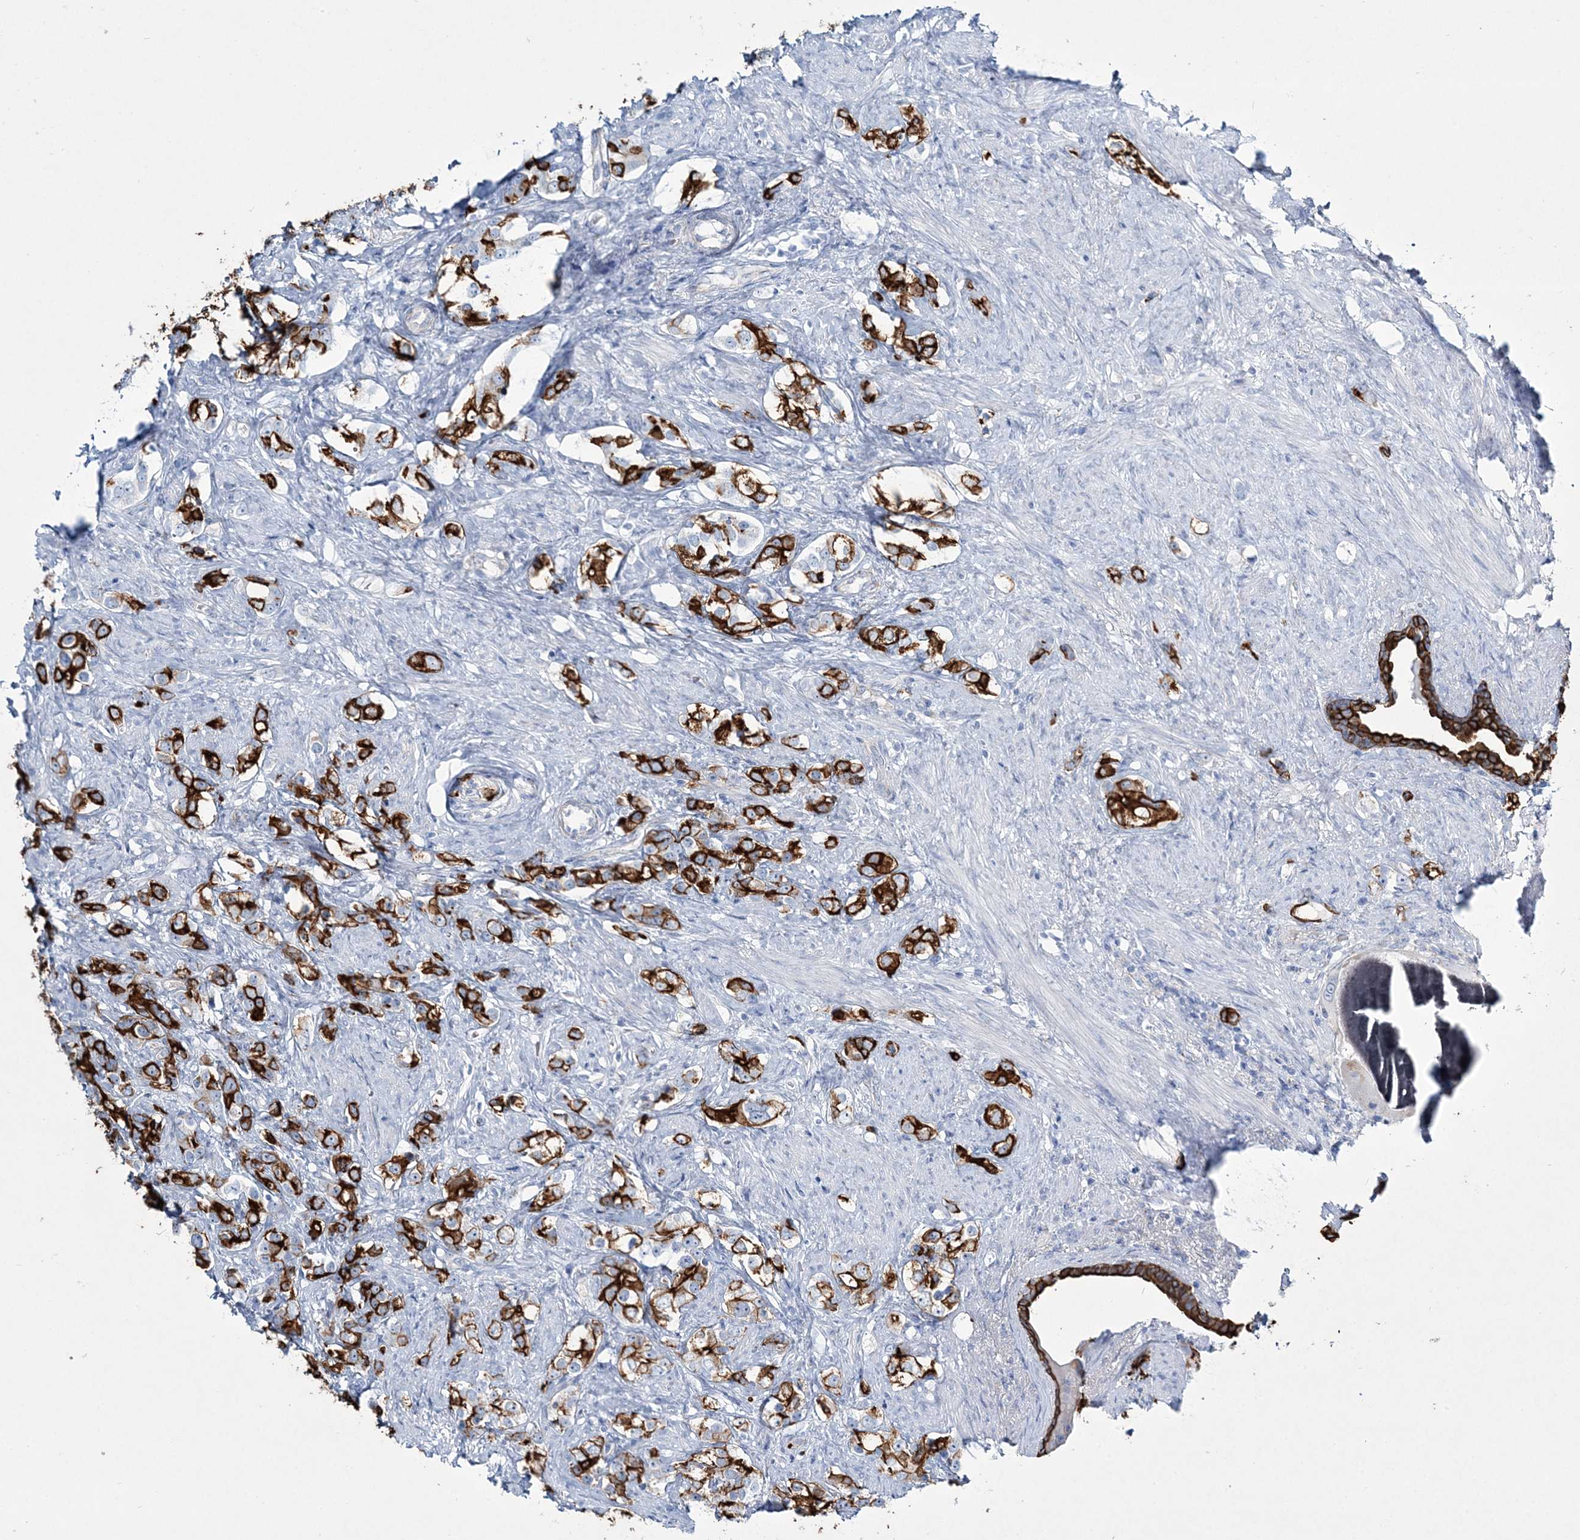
{"staining": {"intensity": "strong", "quantity": ">75%", "location": "cytoplasmic/membranous"}, "tissue": "prostate cancer", "cell_type": "Tumor cells", "image_type": "cancer", "snomed": [{"axis": "morphology", "description": "Adenocarcinoma, High grade"}, {"axis": "topography", "description": "Prostate"}], "caption": "Immunohistochemistry (IHC) histopathology image of neoplastic tissue: human prostate cancer (adenocarcinoma (high-grade)) stained using immunohistochemistry demonstrates high levels of strong protein expression localized specifically in the cytoplasmic/membranous of tumor cells, appearing as a cytoplasmic/membranous brown color.", "gene": "ADGRL1", "patient": {"sex": "male", "age": 63}}